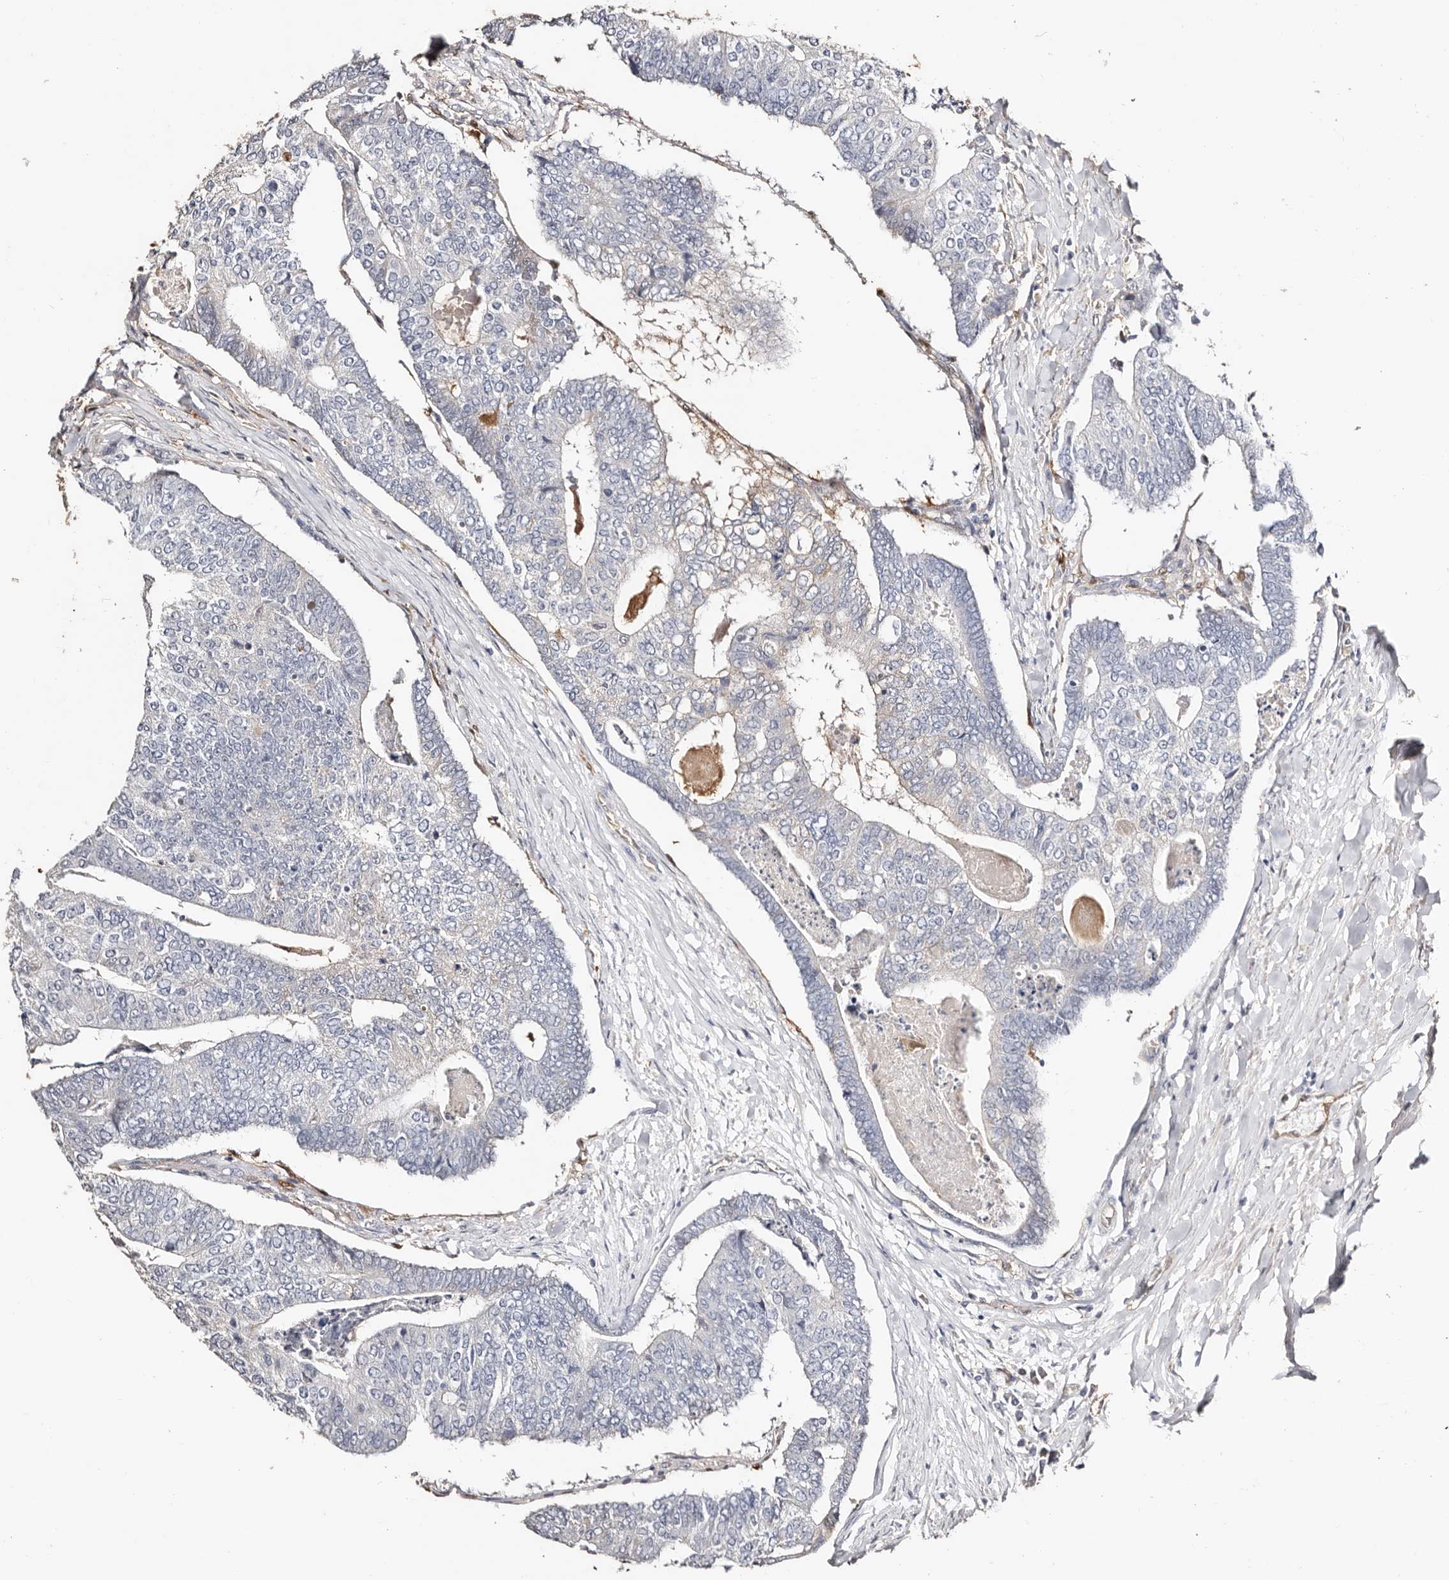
{"staining": {"intensity": "negative", "quantity": "none", "location": "none"}, "tissue": "colorectal cancer", "cell_type": "Tumor cells", "image_type": "cancer", "snomed": [{"axis": "morphology", "description": "Adenocarcinoma, NOS"}, {"axis": "topography", "description": "Colon"}], "caption": "High power microscopy photomicrograph of an IHC micrograph of colorectal adenocarcinoma, revealing no significant staining in tumor cells.", "gene": "TGM2", "patient": {"sex": "female", "age": 67}}